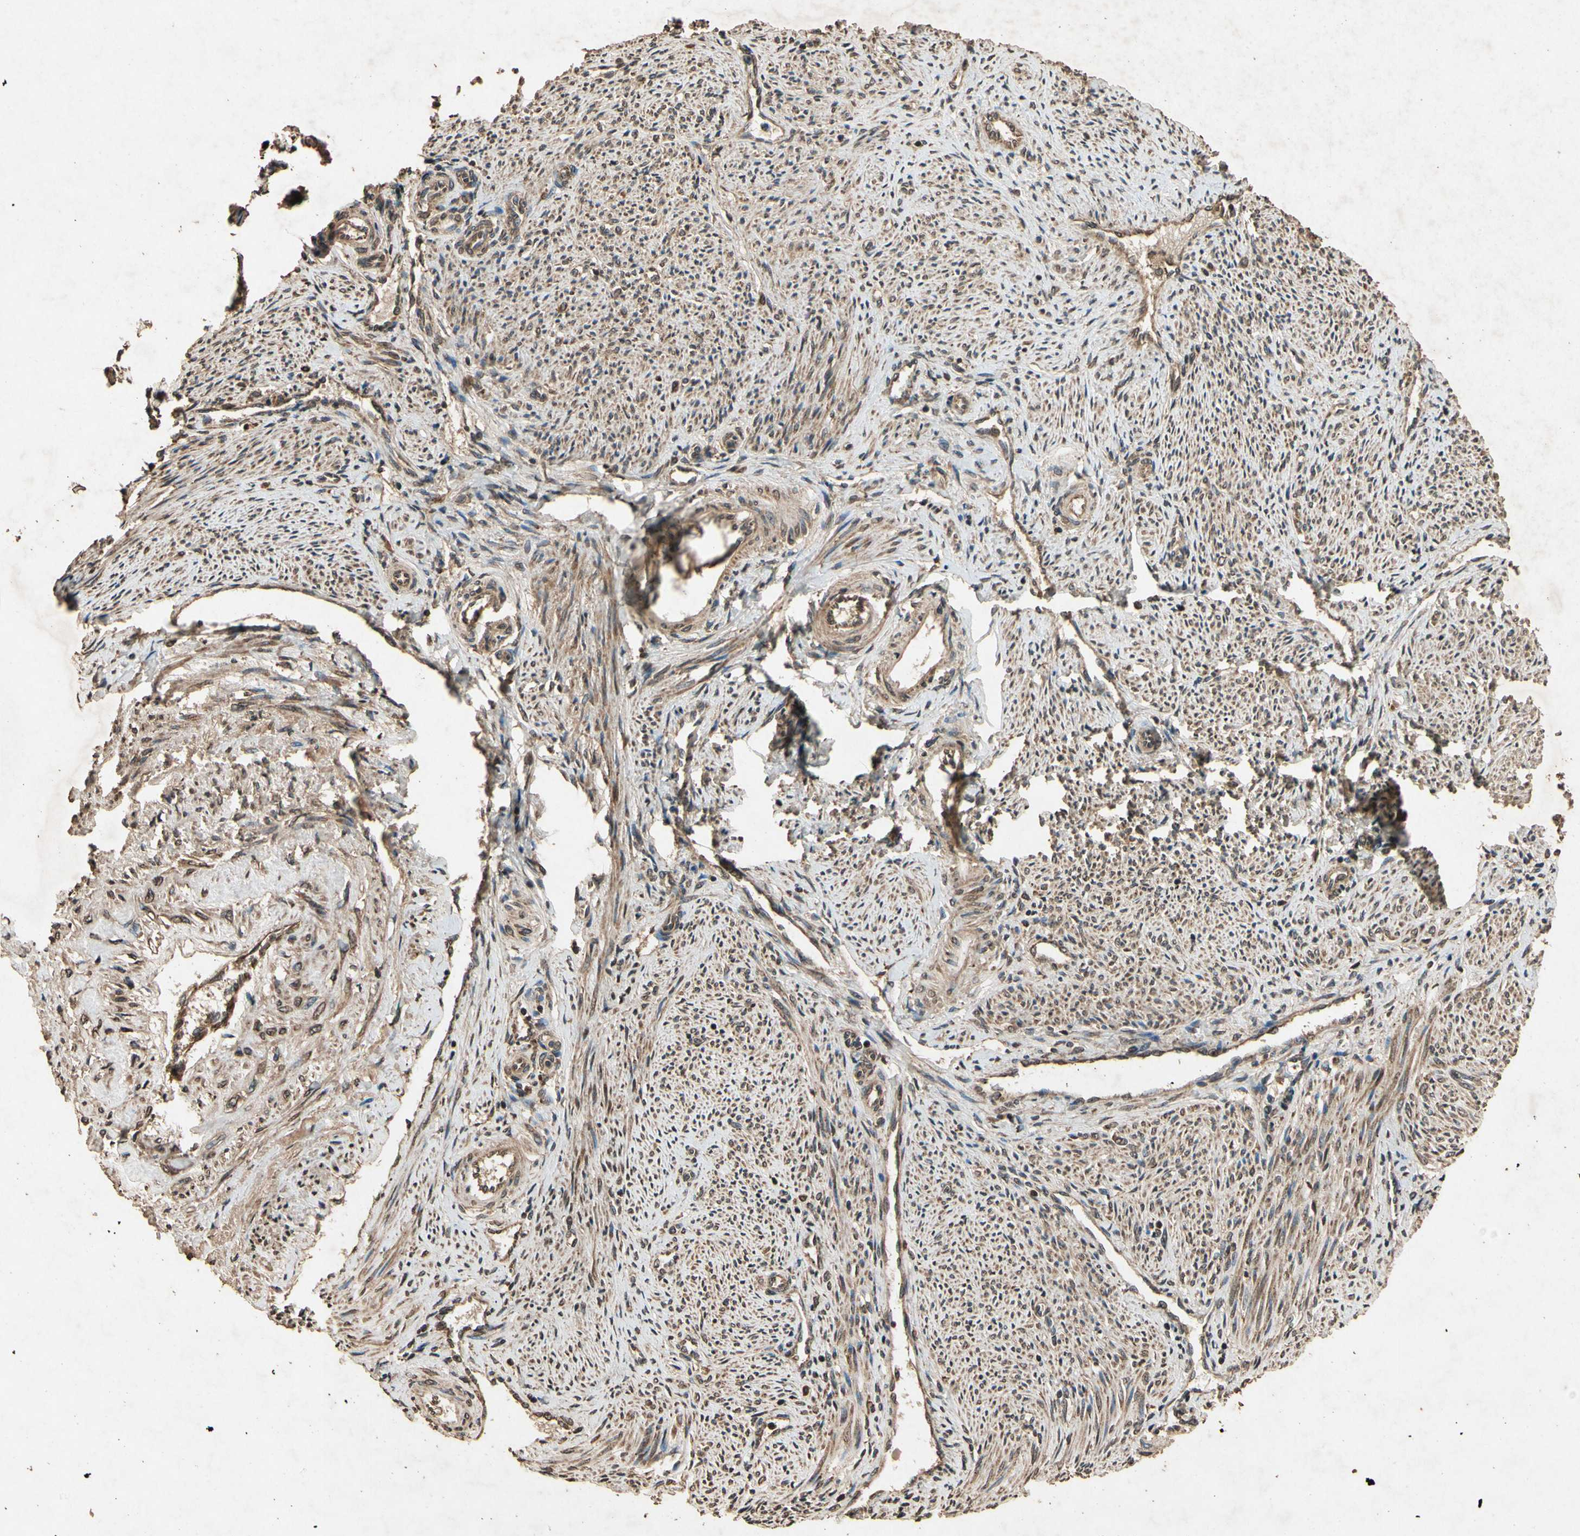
{"staining": {"intensity": "moderate", "quantity": ">75%", "location": "cytoplasmic/membranous"}, "tissue": "endometrium", "cell_type": "Cells in endometrial stroma", "image_type": "normal", "snomed": [{"axis": "morphology", "description": "Normal tissue, NOS"}, {"axis": "topography", "description": "Endometrium"}], "caption": "Moderate cytoplasmic/membranous protein staining is identified in about >75% of cells in endometrial stroma in endometrium.", "gene": "TXN2", "patient": {"sex": "female", "age": 42}}